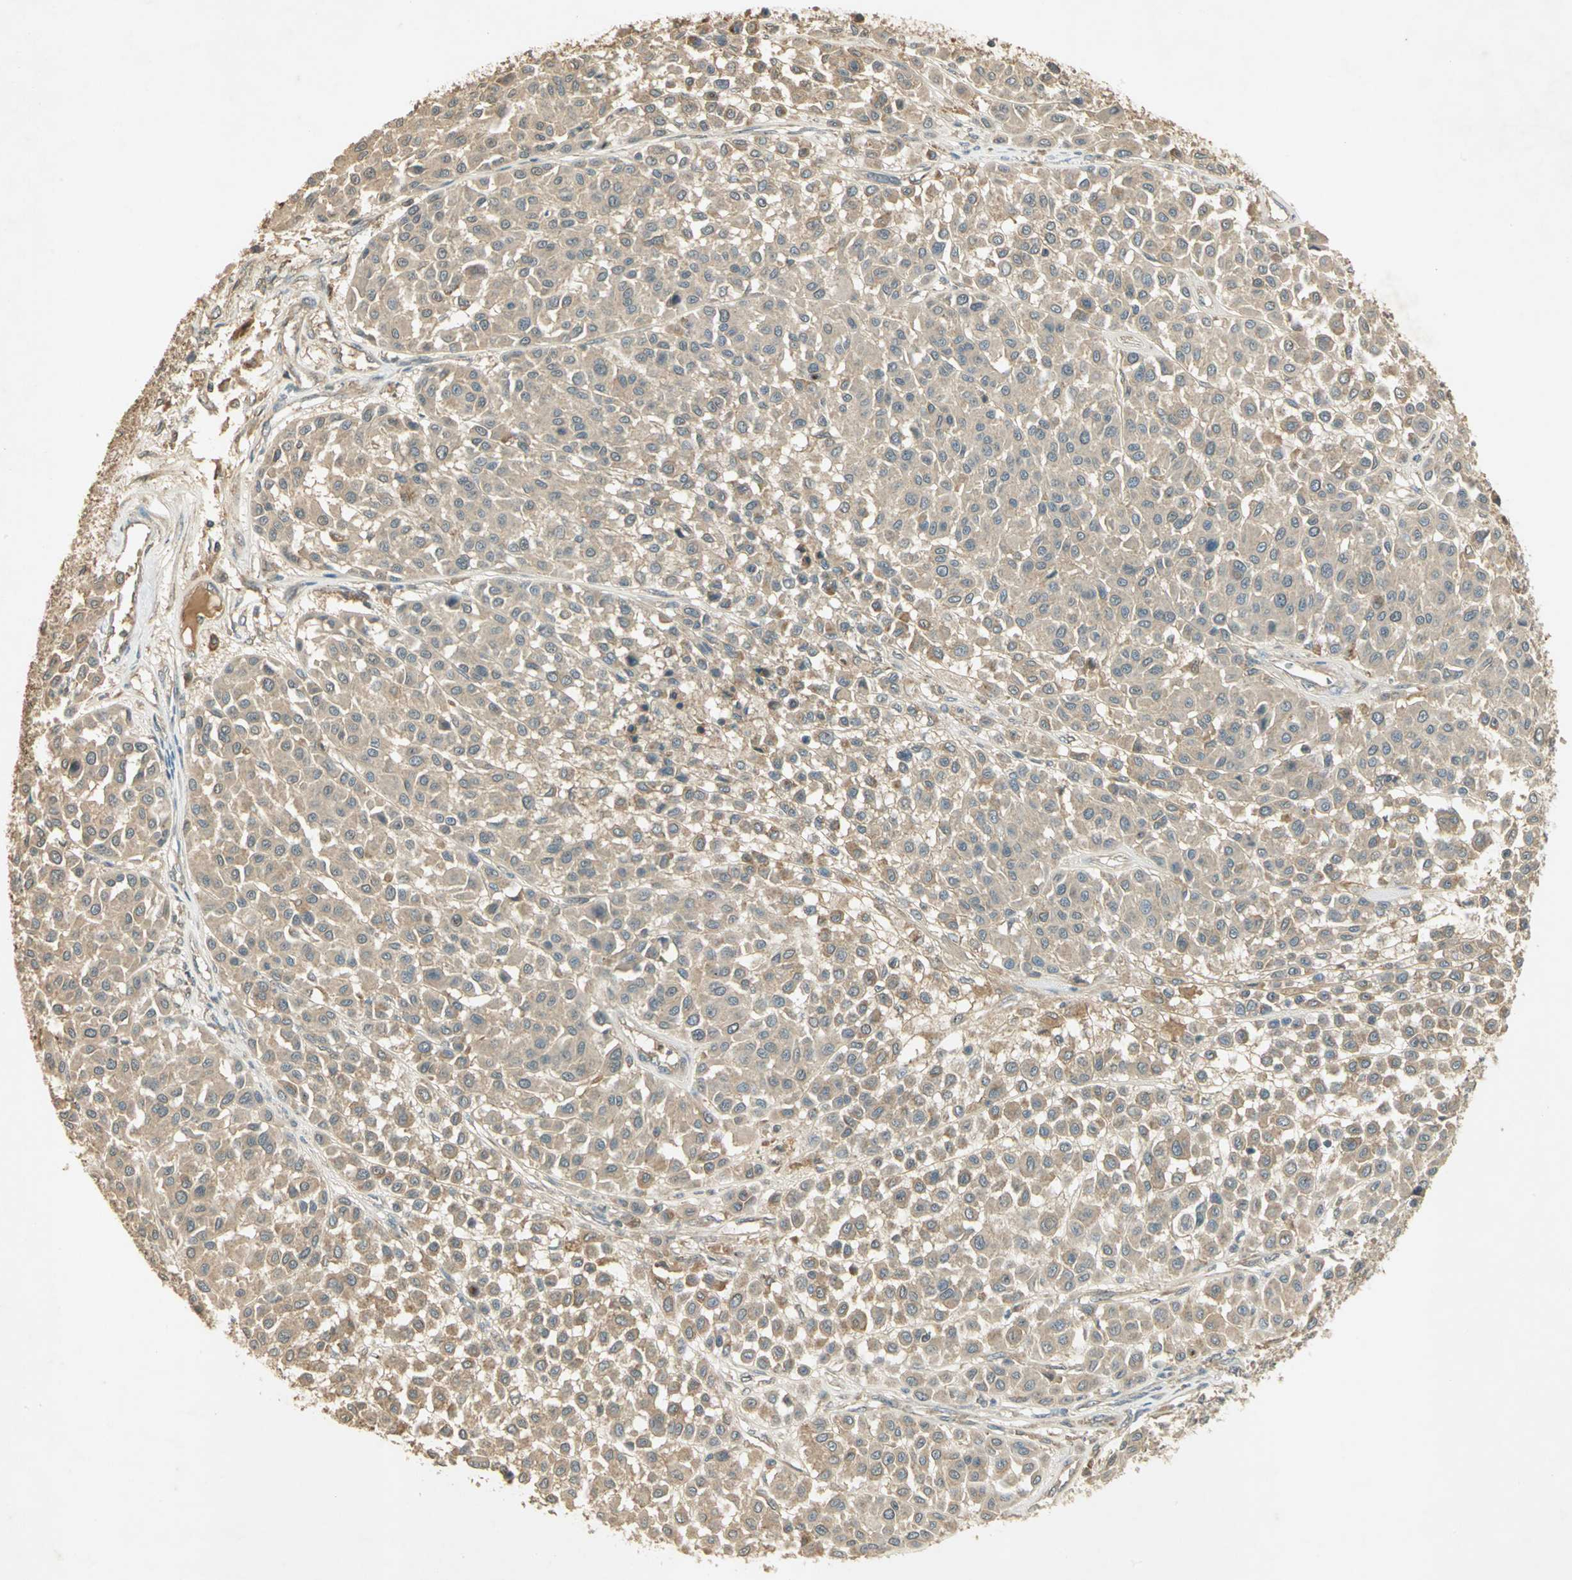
{"staining": {"intensity": "weak", "quantity": ">75%", "location": "cytoplasmic/membranous"}, "tissue": "melanoma", "cell_type": "Tumor cells", "image_type": "cancer", "snomed": [{"axis": "morphology", "description": "Malignant melanoma, Metastatic site"}, {"axis": "topography", "description": "Soft tissue"}], "caption": "Protein expression by immunohistochemistry reveals weak cytoplasmic/membranous staining in about >75% of tumor cells in malignant melanoma (metastatic site).", "gene": "KEAP1", "patient": {"sex": "male", "age": 41}}